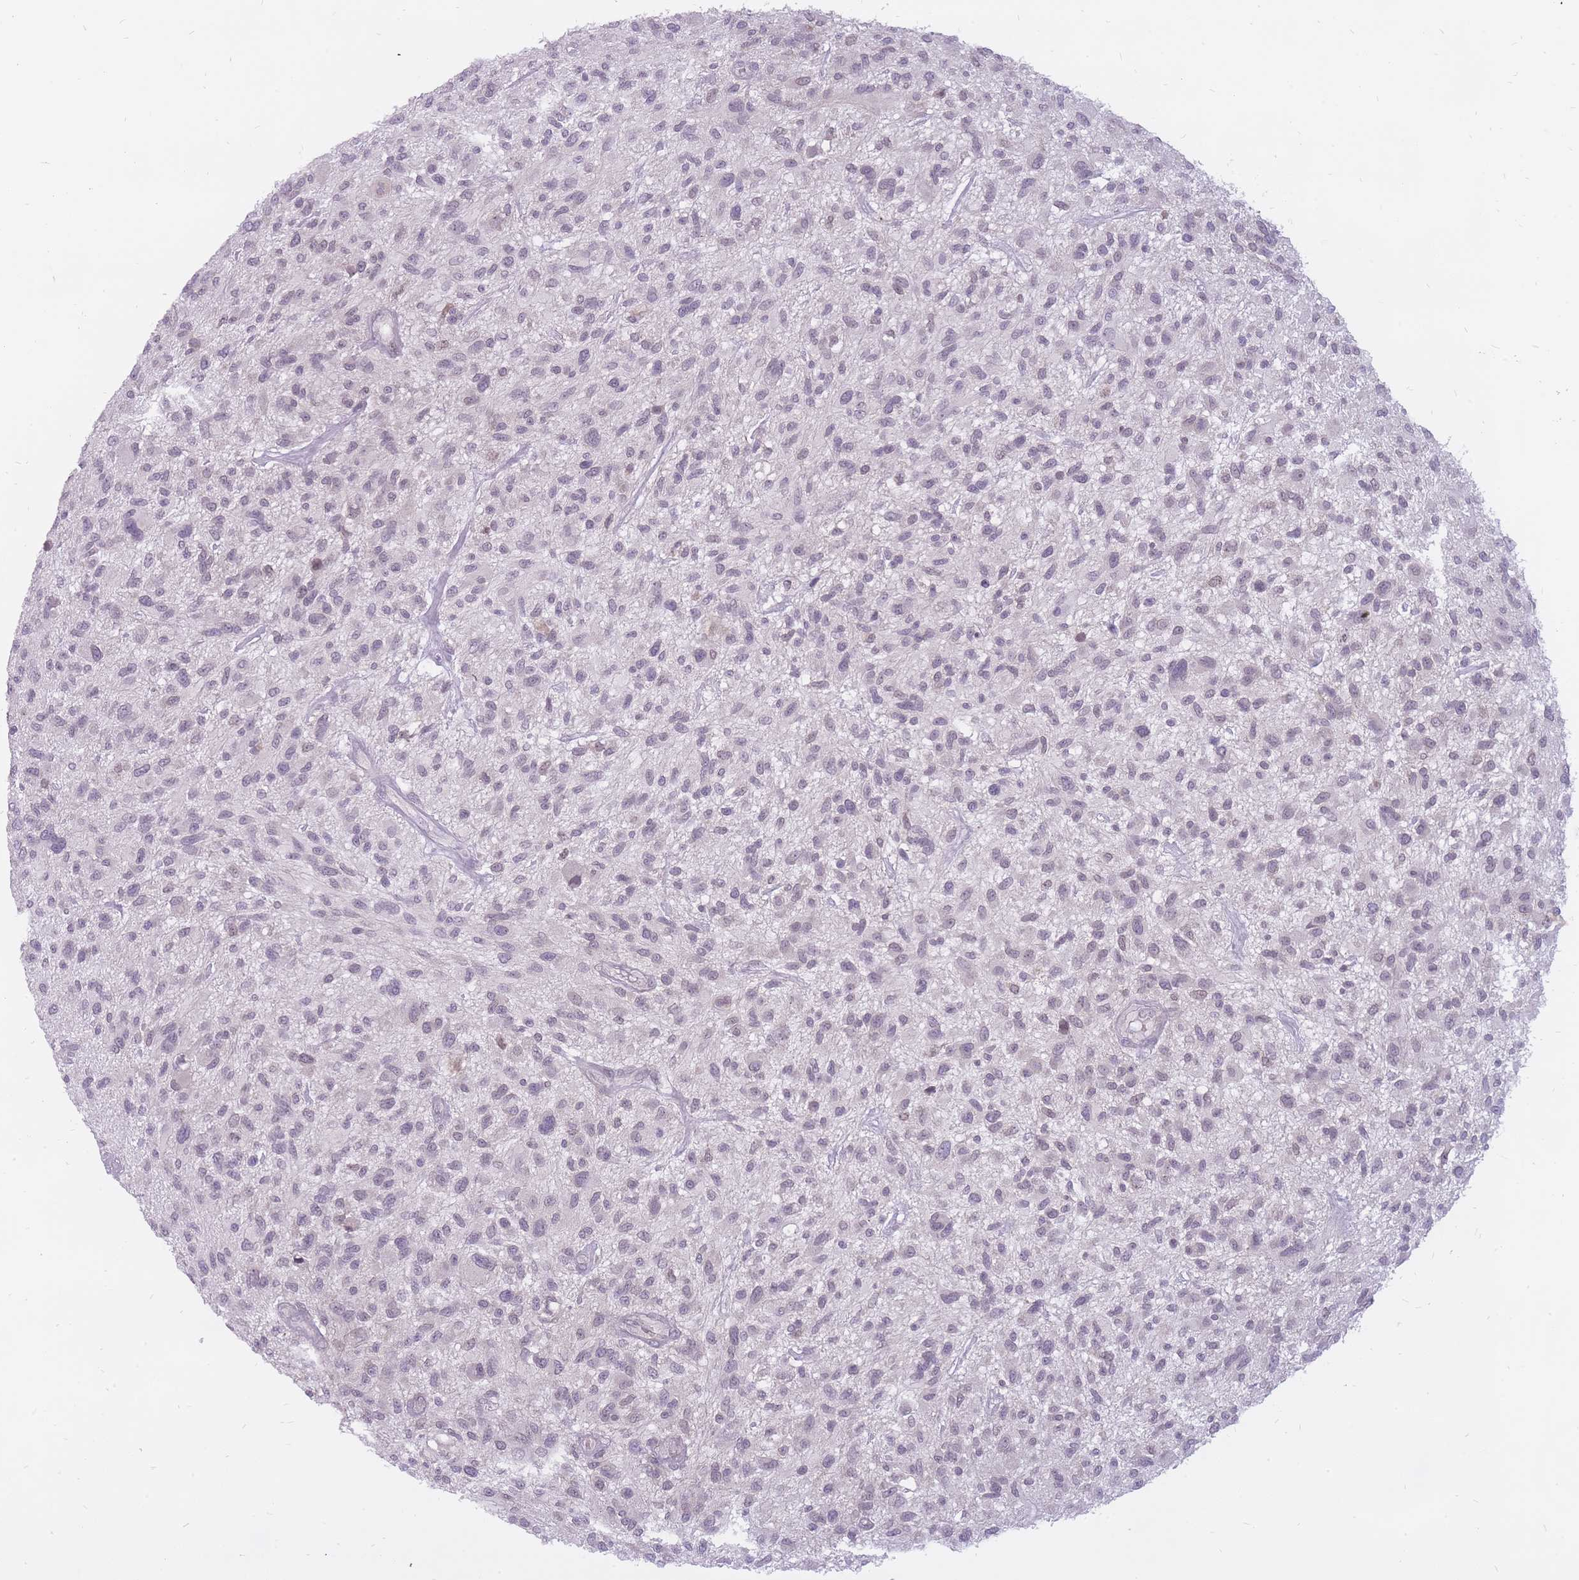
{"staining": {"intensity": "weak", "quantity": ">75%", "location": "nuclear"}, "tissue": "glioma", "cell_type": "Tumor cells", "image_type": "cancer", "snomed": [{"axis": "morphology", "description": "Glioma, malignant, High grade"}, {"axis": "topography", "description": "Brain"}], "caption": "Brown immunohistochemical staining in human glioma displays weak nuclear staining in approximately >75% of tumor cells. (brown staining indicates protein expression, while blue staining denotes nuclei).", "gene": "POMZP3", "patient": {"sex": "male", "age": 47}}